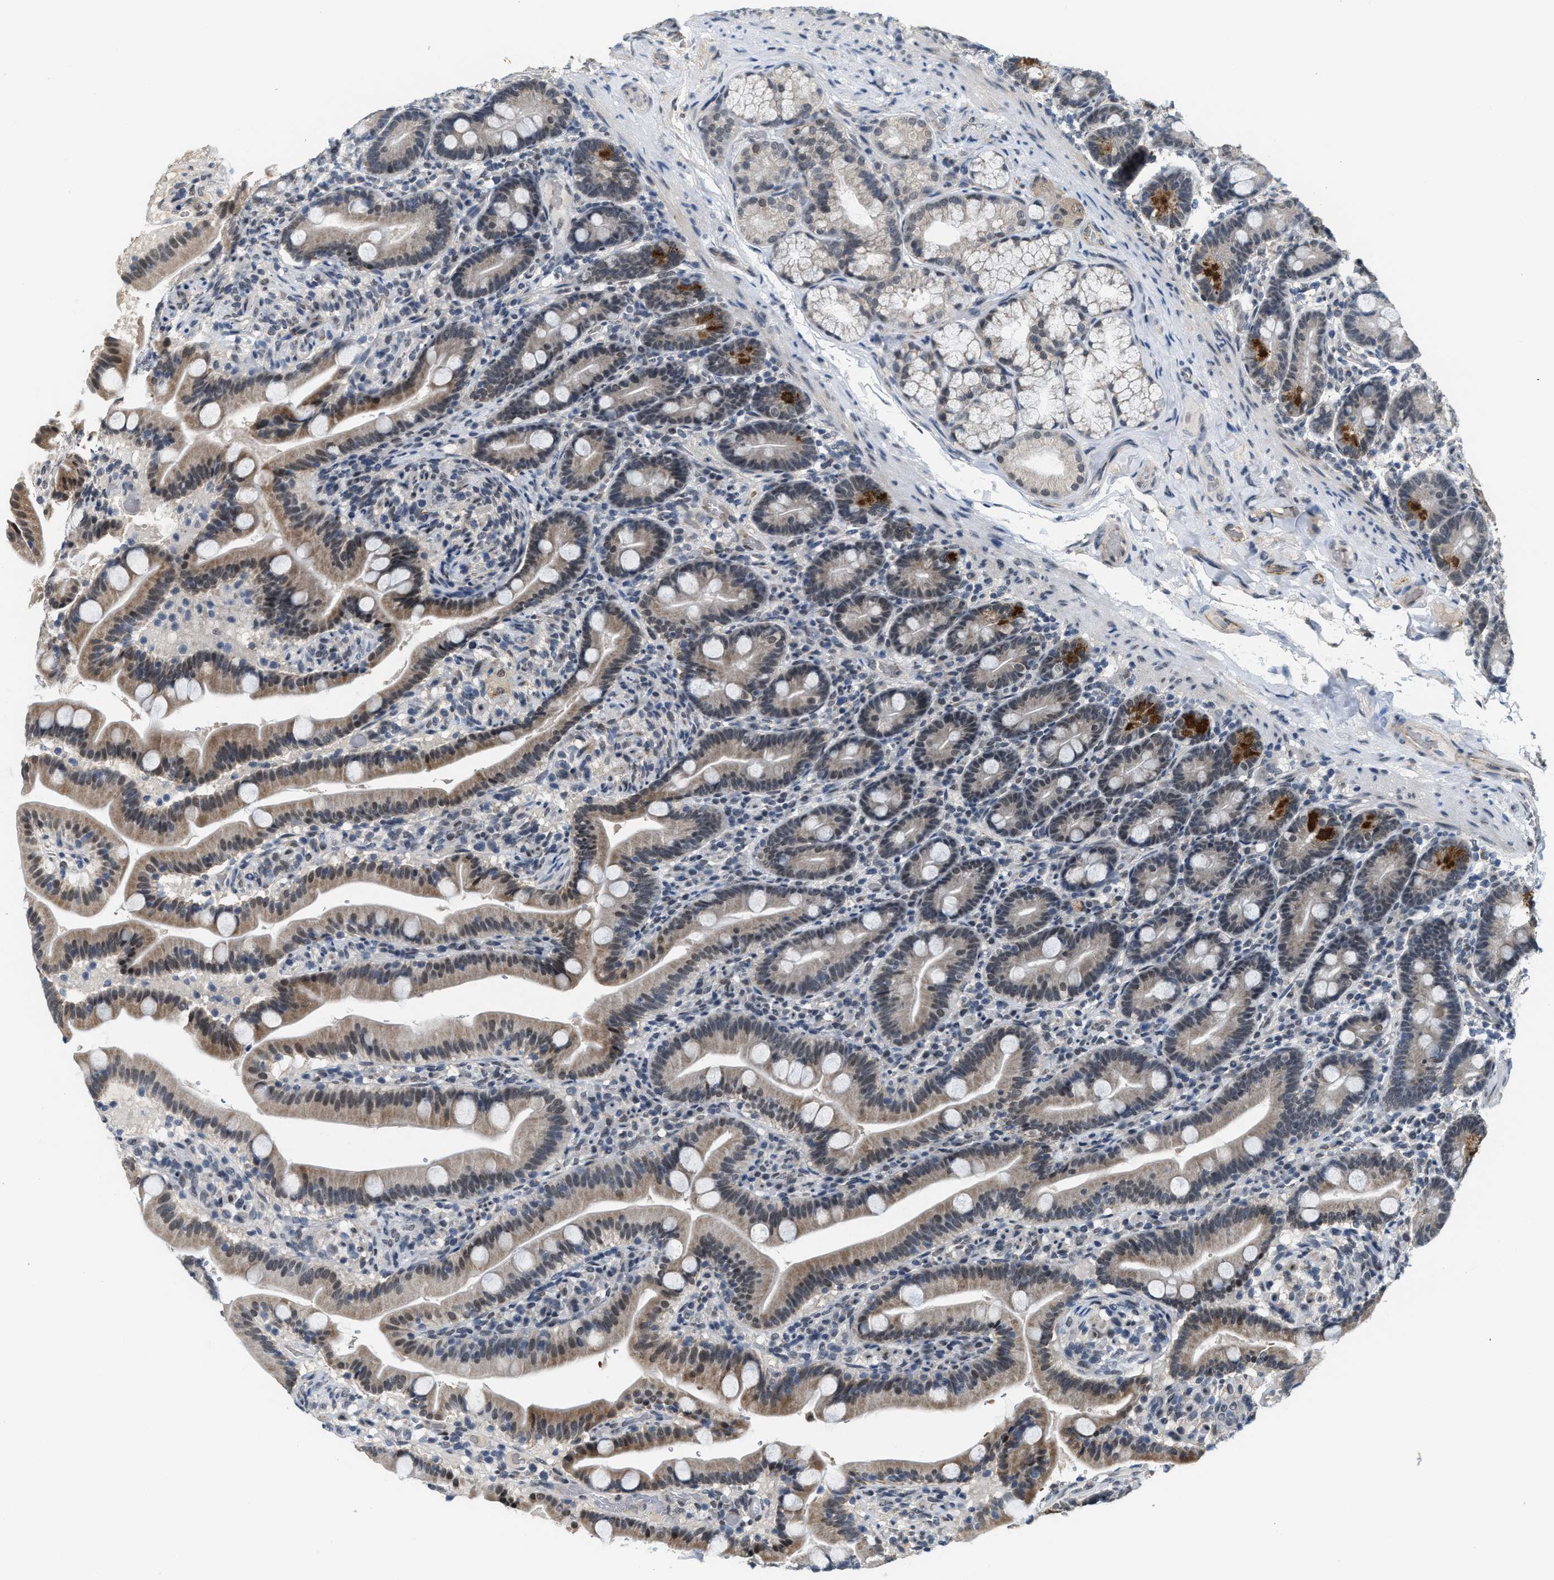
{"staining": {"intensity": "strong", "quantity": "<25%", "location": "cytoplasmic/membranous"}, "tissue": "duodenum", "cell_type": "Glandular cells", "image_type": "normal", "snomed": [{"axis": "morphology", "description": "Normal tissue, NOS"}, {"axis": "topography", "description": "Duodenum"}], "caption": "A photomicrograph showing strong cytoplasmic/membranous staining in about <25% of glandular cells in benign duodenum, as visualized by brown immunohistochemical staining.", "gene": "KIF24", "patient": {"sex": "male", "age": 54}}